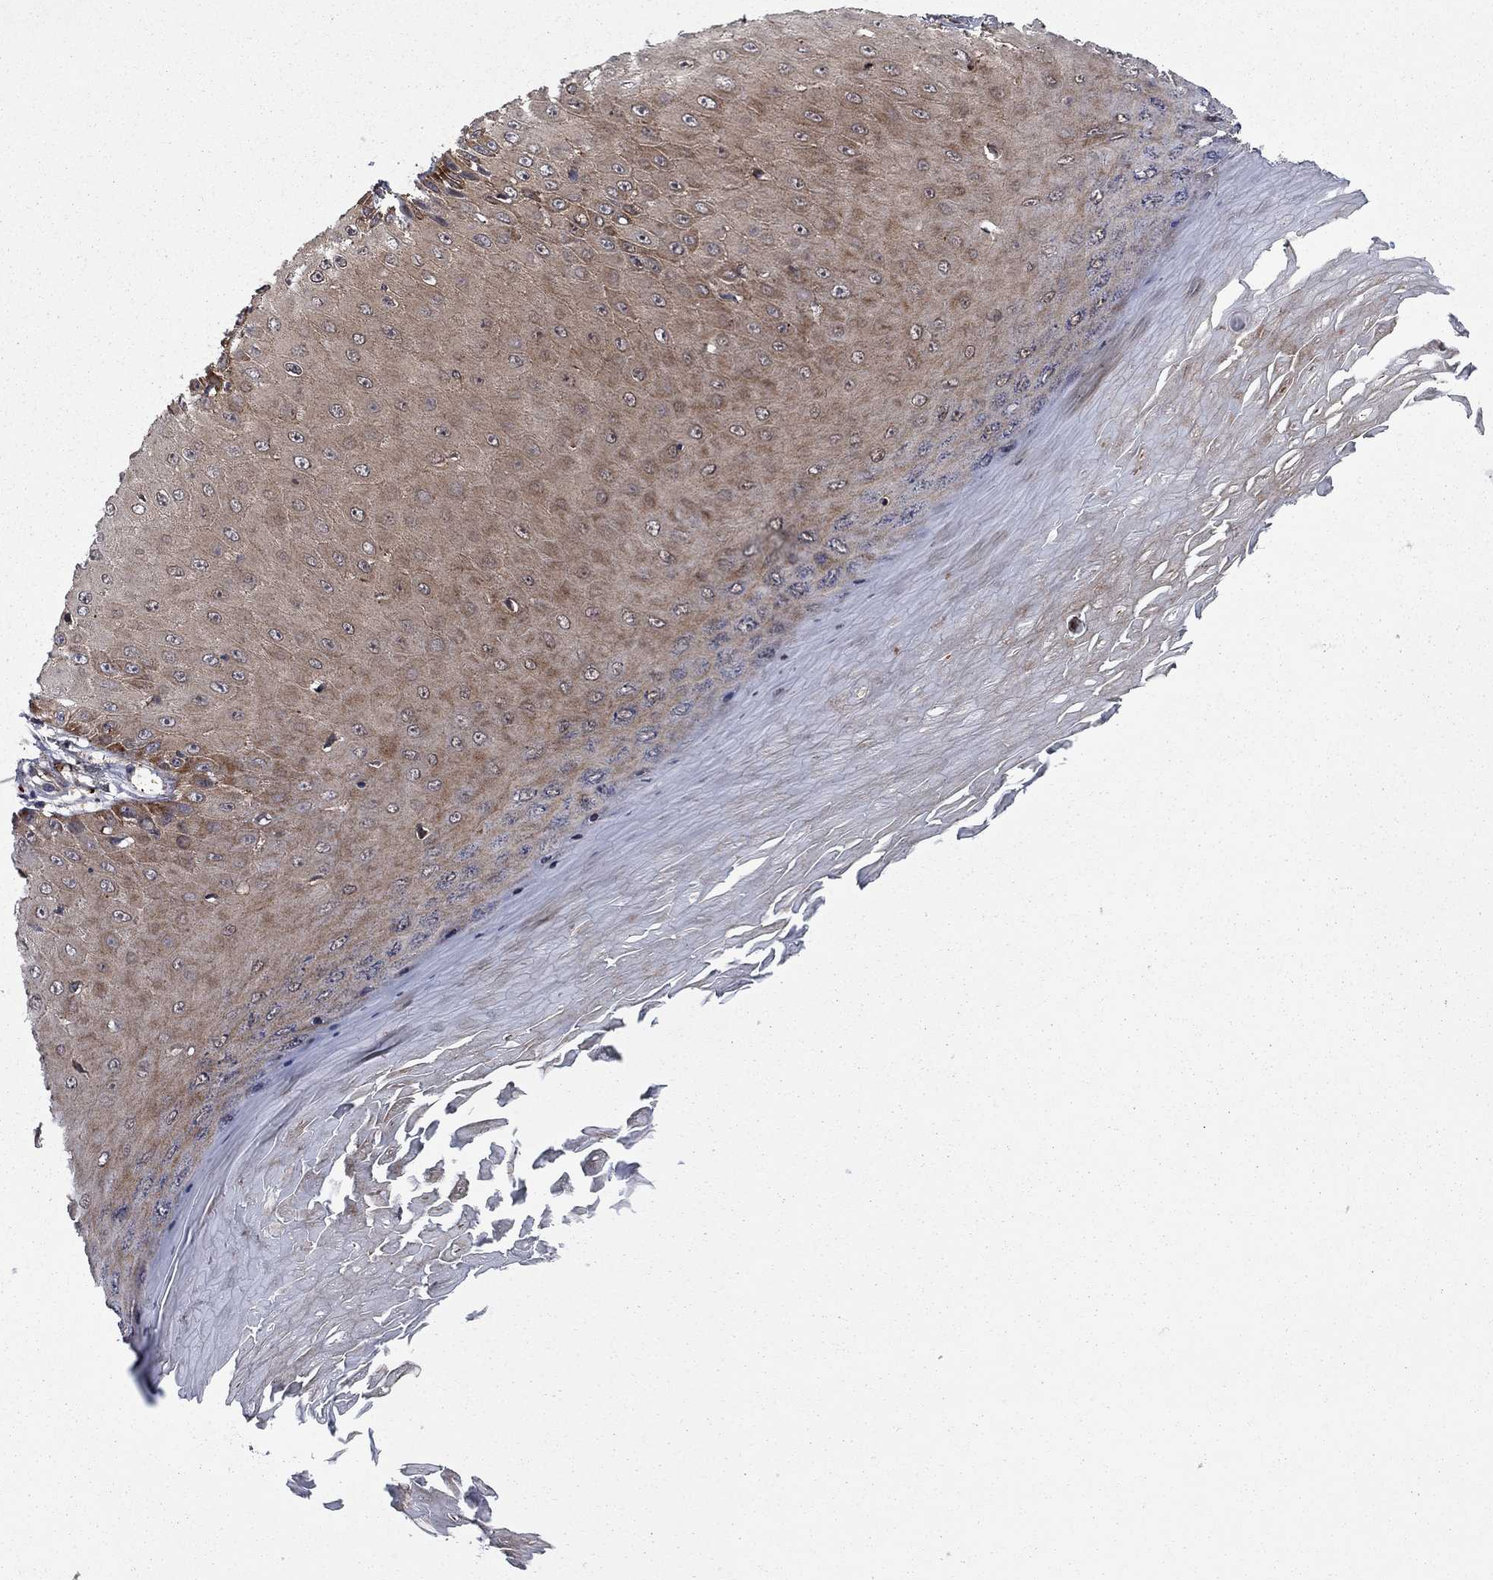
{"staining": {"intensity": "negative", "quantity": "none", "location": "none"}, "tissue": "skin cancer", "cell_type": "Tumor cells", "image_type": "cancer", "snomed": [{"axis": "morphology", "description": "Inflammation, NOS"}, {"axis": "morphology", "description": "Squamous cell carcinoma, NOS"}, {"axis": "topography", "description": "Skin"}], "caption": "This is a image of IHC staining of skin cancer (squamous cell carcinoma), which shows no positivity in tumor cells.", "gene": "HDAC4", "patient": {"sex": "male", "age": 70}}